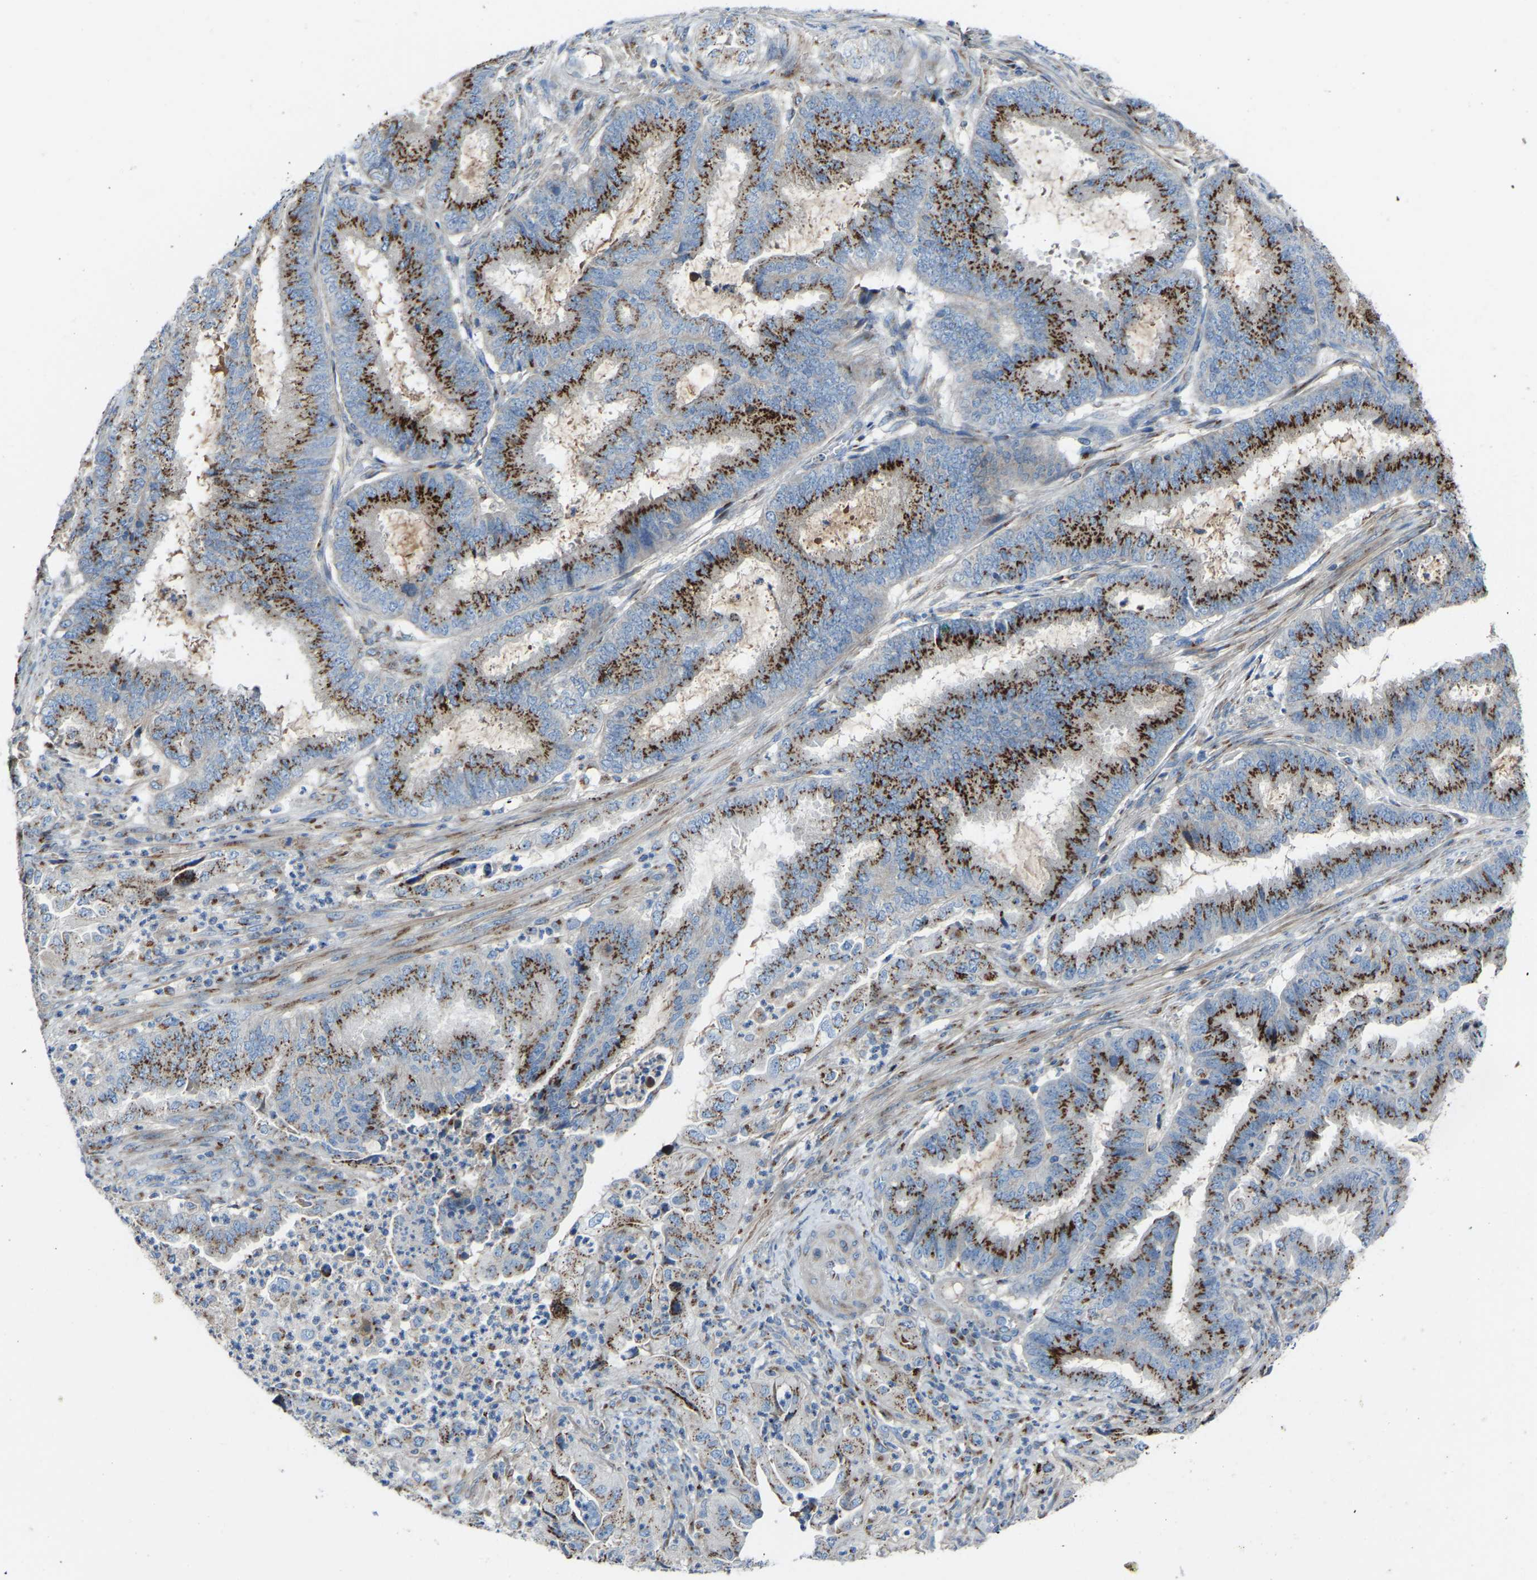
{"staining": {"intensity": "strong", "quantity": ">75%", "location": "cytoplasmic/membranous"}, "tissue": "endometrial cancer", "cell_type": "Tumor cells", "image_type": "cancer", "snomed": [{"axis": "morphology", "description": "Adenocarcinoma, NOS"}, {"axis": "topography", "description": "Endometrium"}], "caption": "Endometrial adenocarcinoma was stained to show a protein in brown. There is high levels of strong cytoplasmic/membranous staining in approximately >75% of tumor cells.", "gene": "CANT1", "patient": {"sex": "female", "age": 51}}